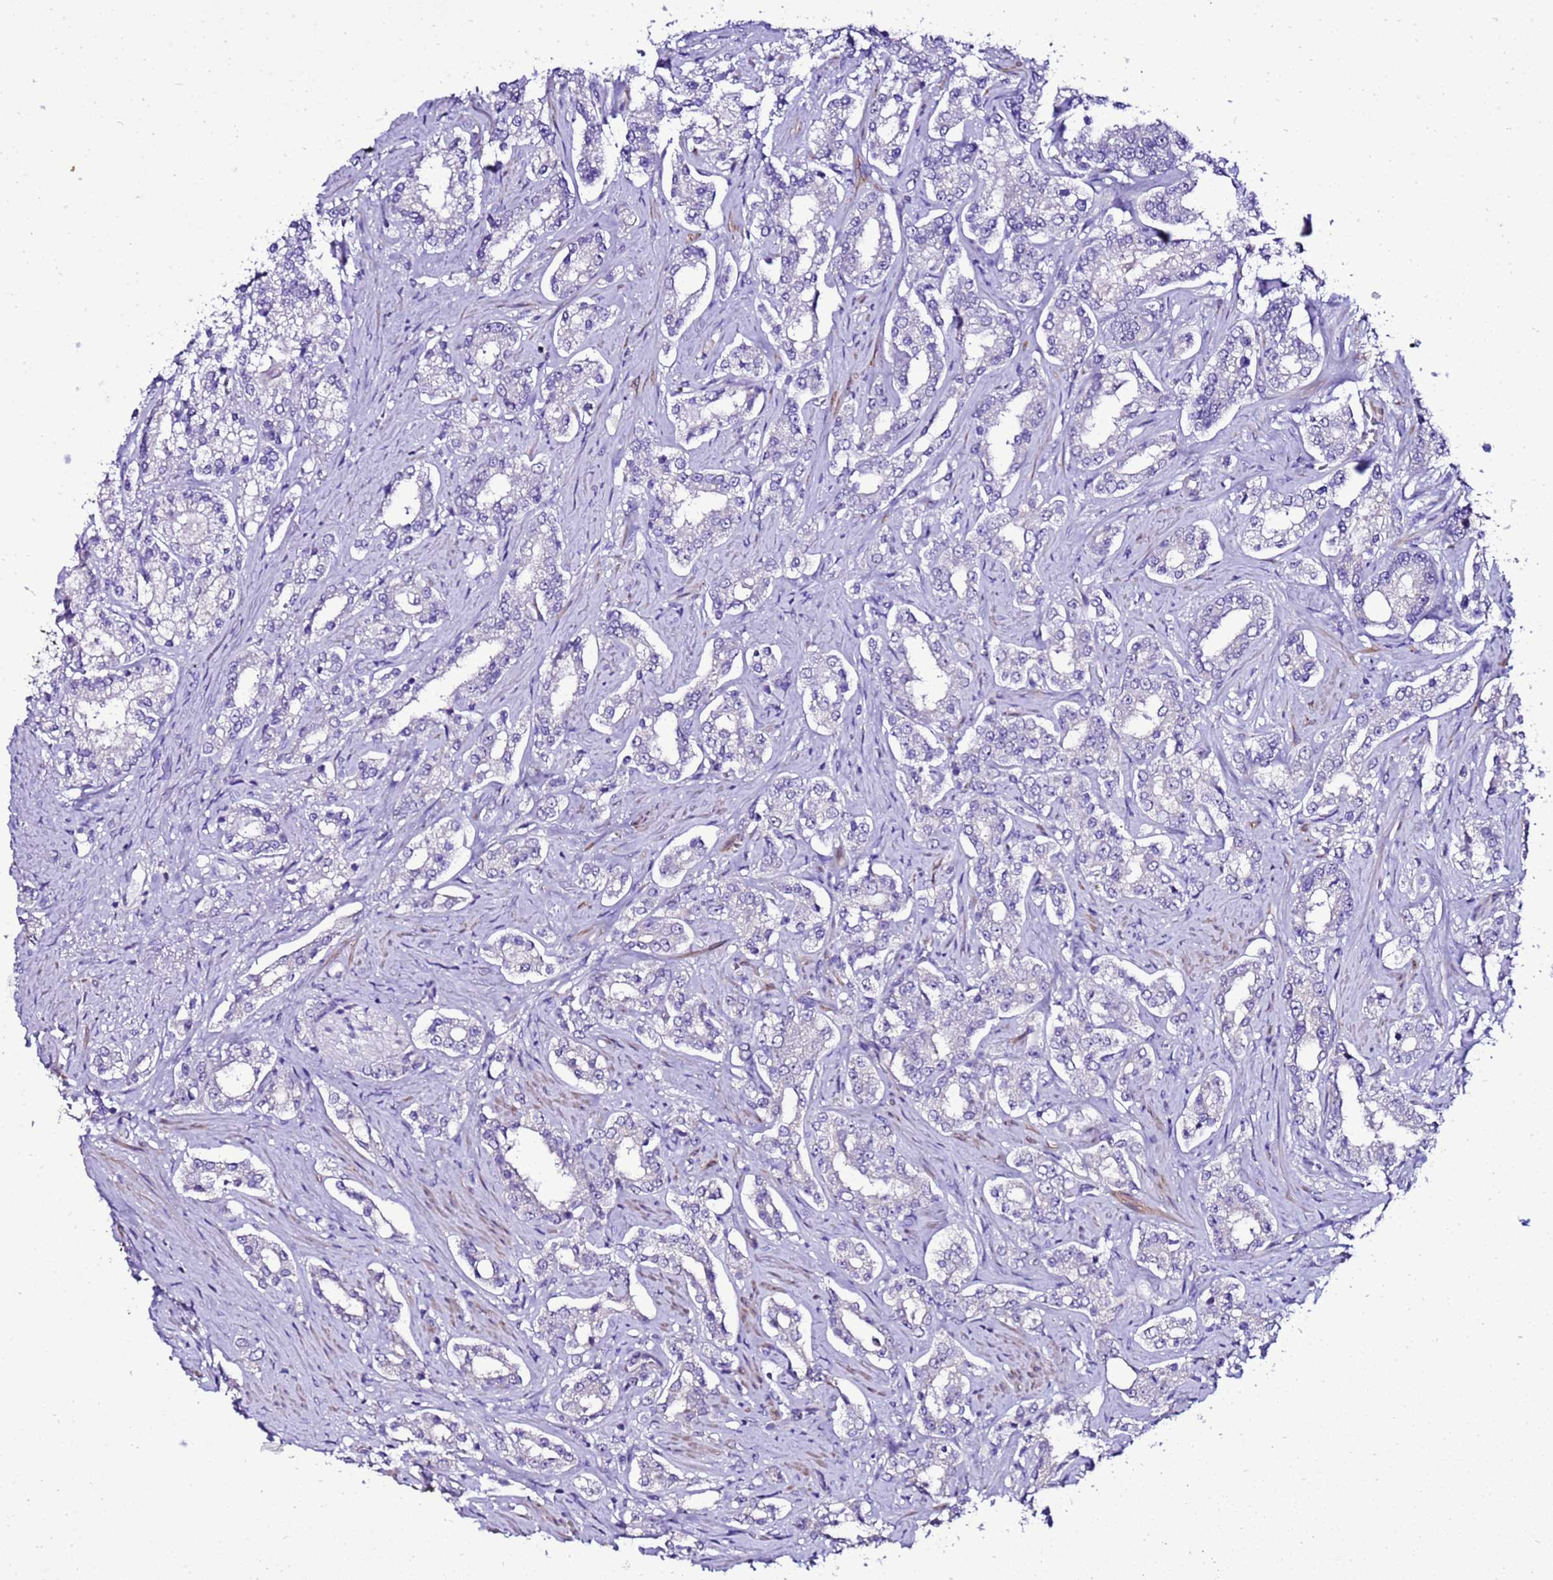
{"staining": {"intensity": "negative", "quantity": "none", "location": "none"}, "tissue": "prostate cancer", "cell_type": "Tumor cells", "image_type": "cancer", "snomed": [{"axis": "morphology", "description": "Normal tissue, NOS"}, {"axis": "morphology", "description": "Adenocarcinoma, High grade"}, {"axis": "topography", "description": "Prostate"}], "caption": "Prostate high-grade adenocarcinoma was stained to show a protein in brown. There is no significant expression in tumor cells.", "gene": "DPH6", "patient": {"sex": "male", "age": 83}}